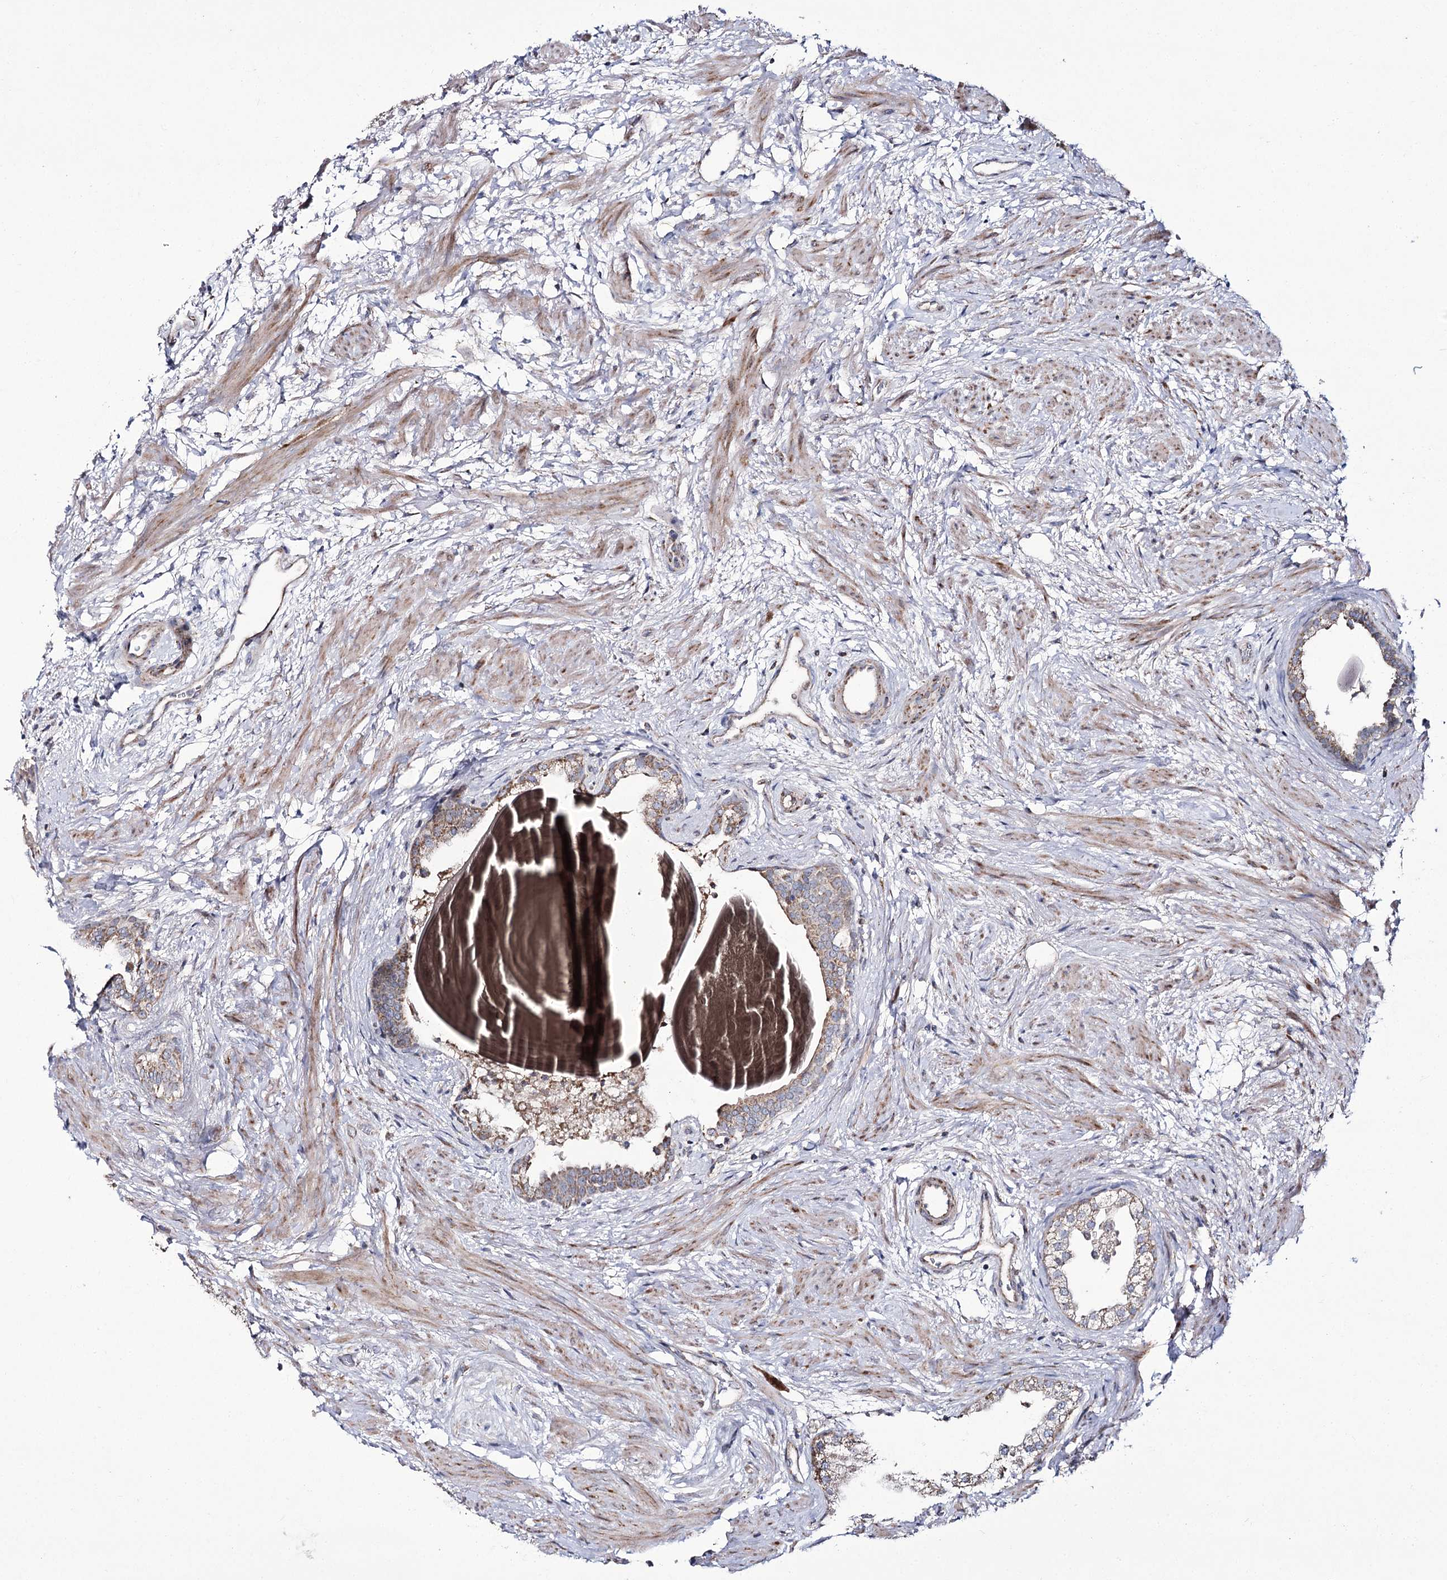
{"staining": {"intensity": "moderate", "quantity": ">75%", "location": "cytoplasmic/membranous"}, "tissue": "prostate", "cell_type": "Glandular cells", "image_type": "normal", "snomed": [{"axis": "morphology", "description": "Normal tissue, NOS"}, {"axis": "topography", "description": "Prostate"}], "caption": "Immunohistochemical staining of benign prostate shows medium levels of moderate cytoplasmic/membranous positivity in about >75% of glandular cells. The staining was performed using DAB to visualize the protein expression in brown, while the nuclei were stained in blue with hematoxylin (Magnification: 20x).", "gene": "NADK2", "patient": {"sex": "male", "age": 48}}